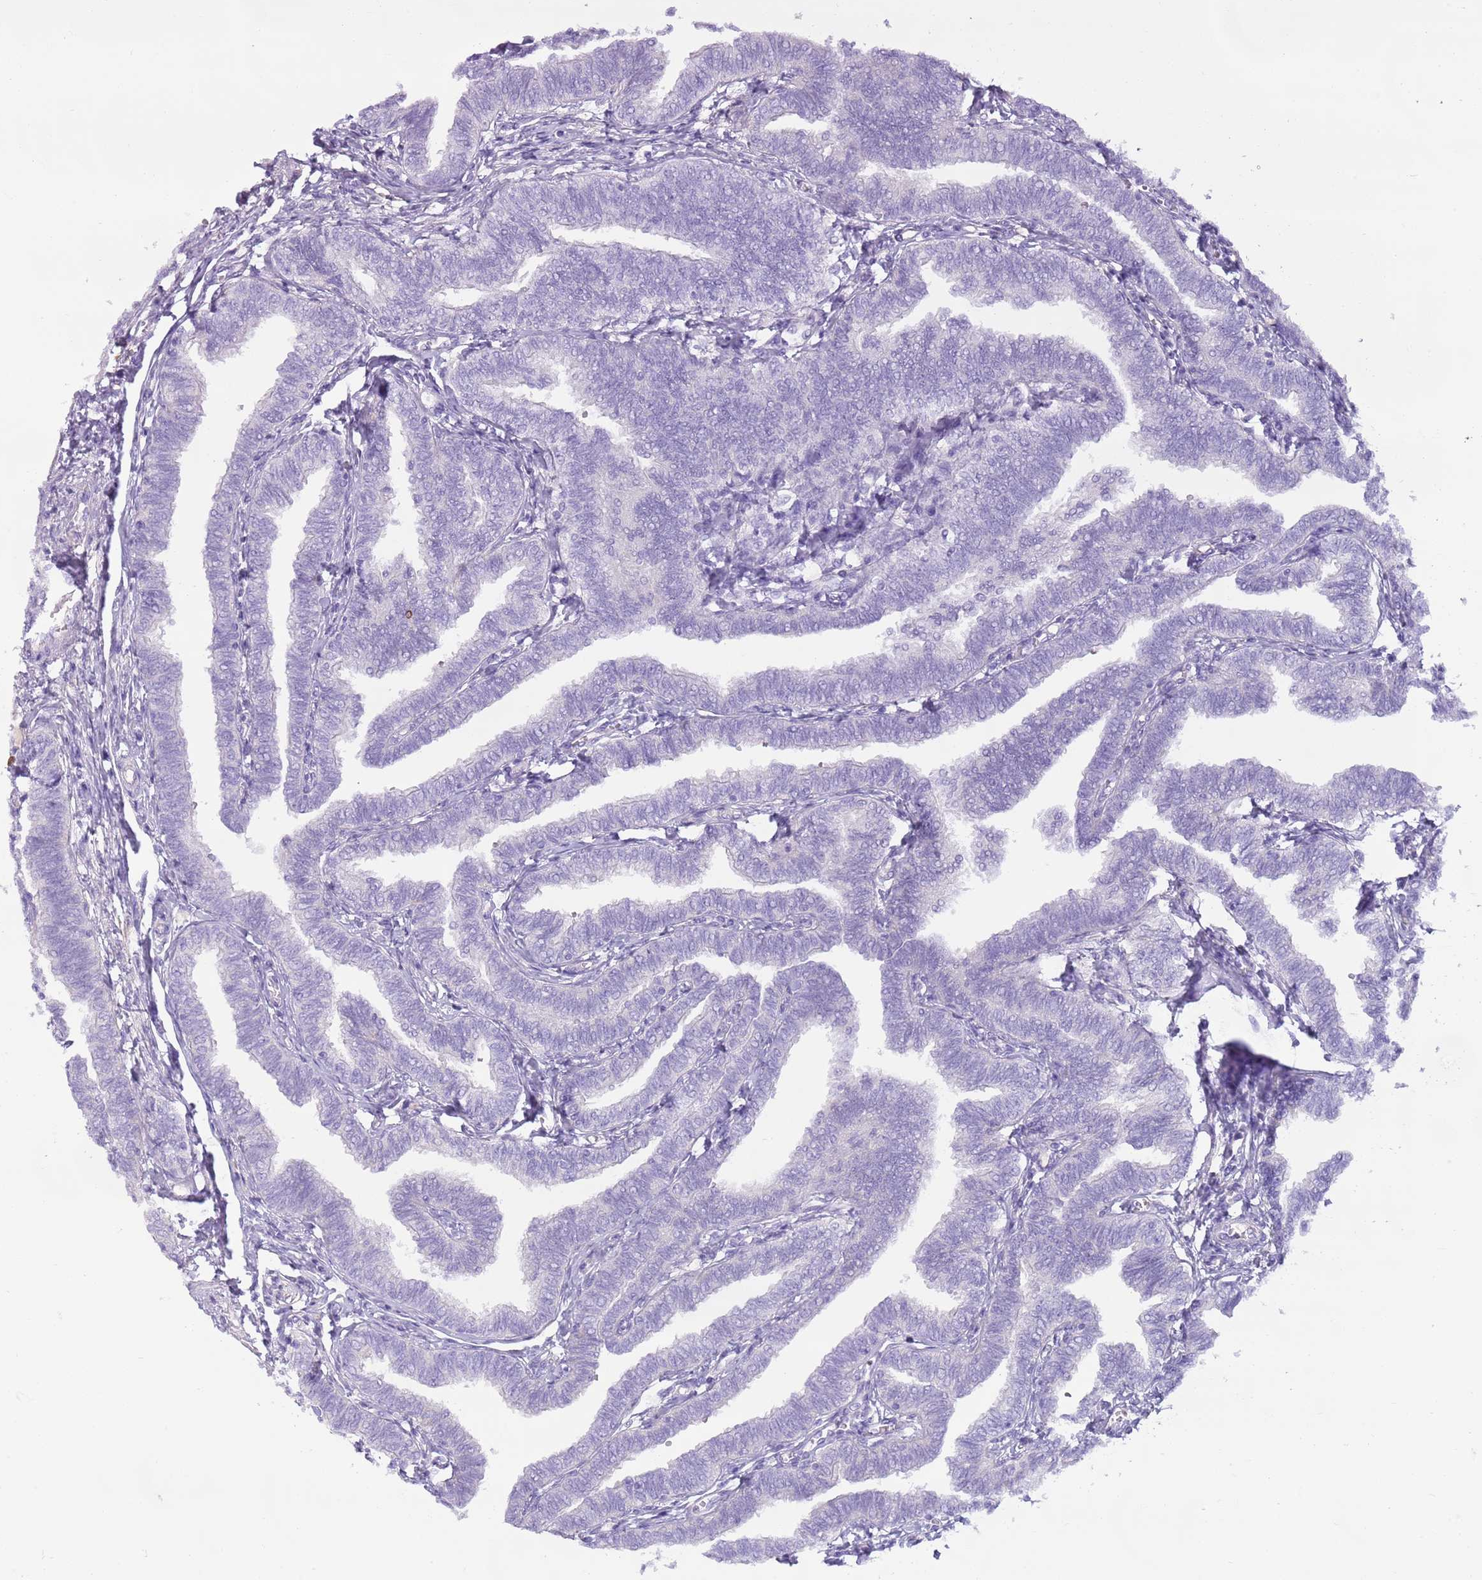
{"staining": {"intensity": "negative", "quantity": "none", "location": "none"}, "tissue": "fallopian tube", "cell_type": "Glandular cells", "image_type": "normal", "snomed": [{"axis": "morphology", "description": "Normal tissue, NOS"}, {"axis": "topography", "description": "Fallopian tube"}, {"axis": "topography", "description": "Ovary"}], "caption": "IHC image of unremarkable fallopian tube: human fallopian tube stained with DAB exhibits no significant protein staining in glandular cells.", "gene": "CD177", "patient": {"sex": "female", "age": 23}}